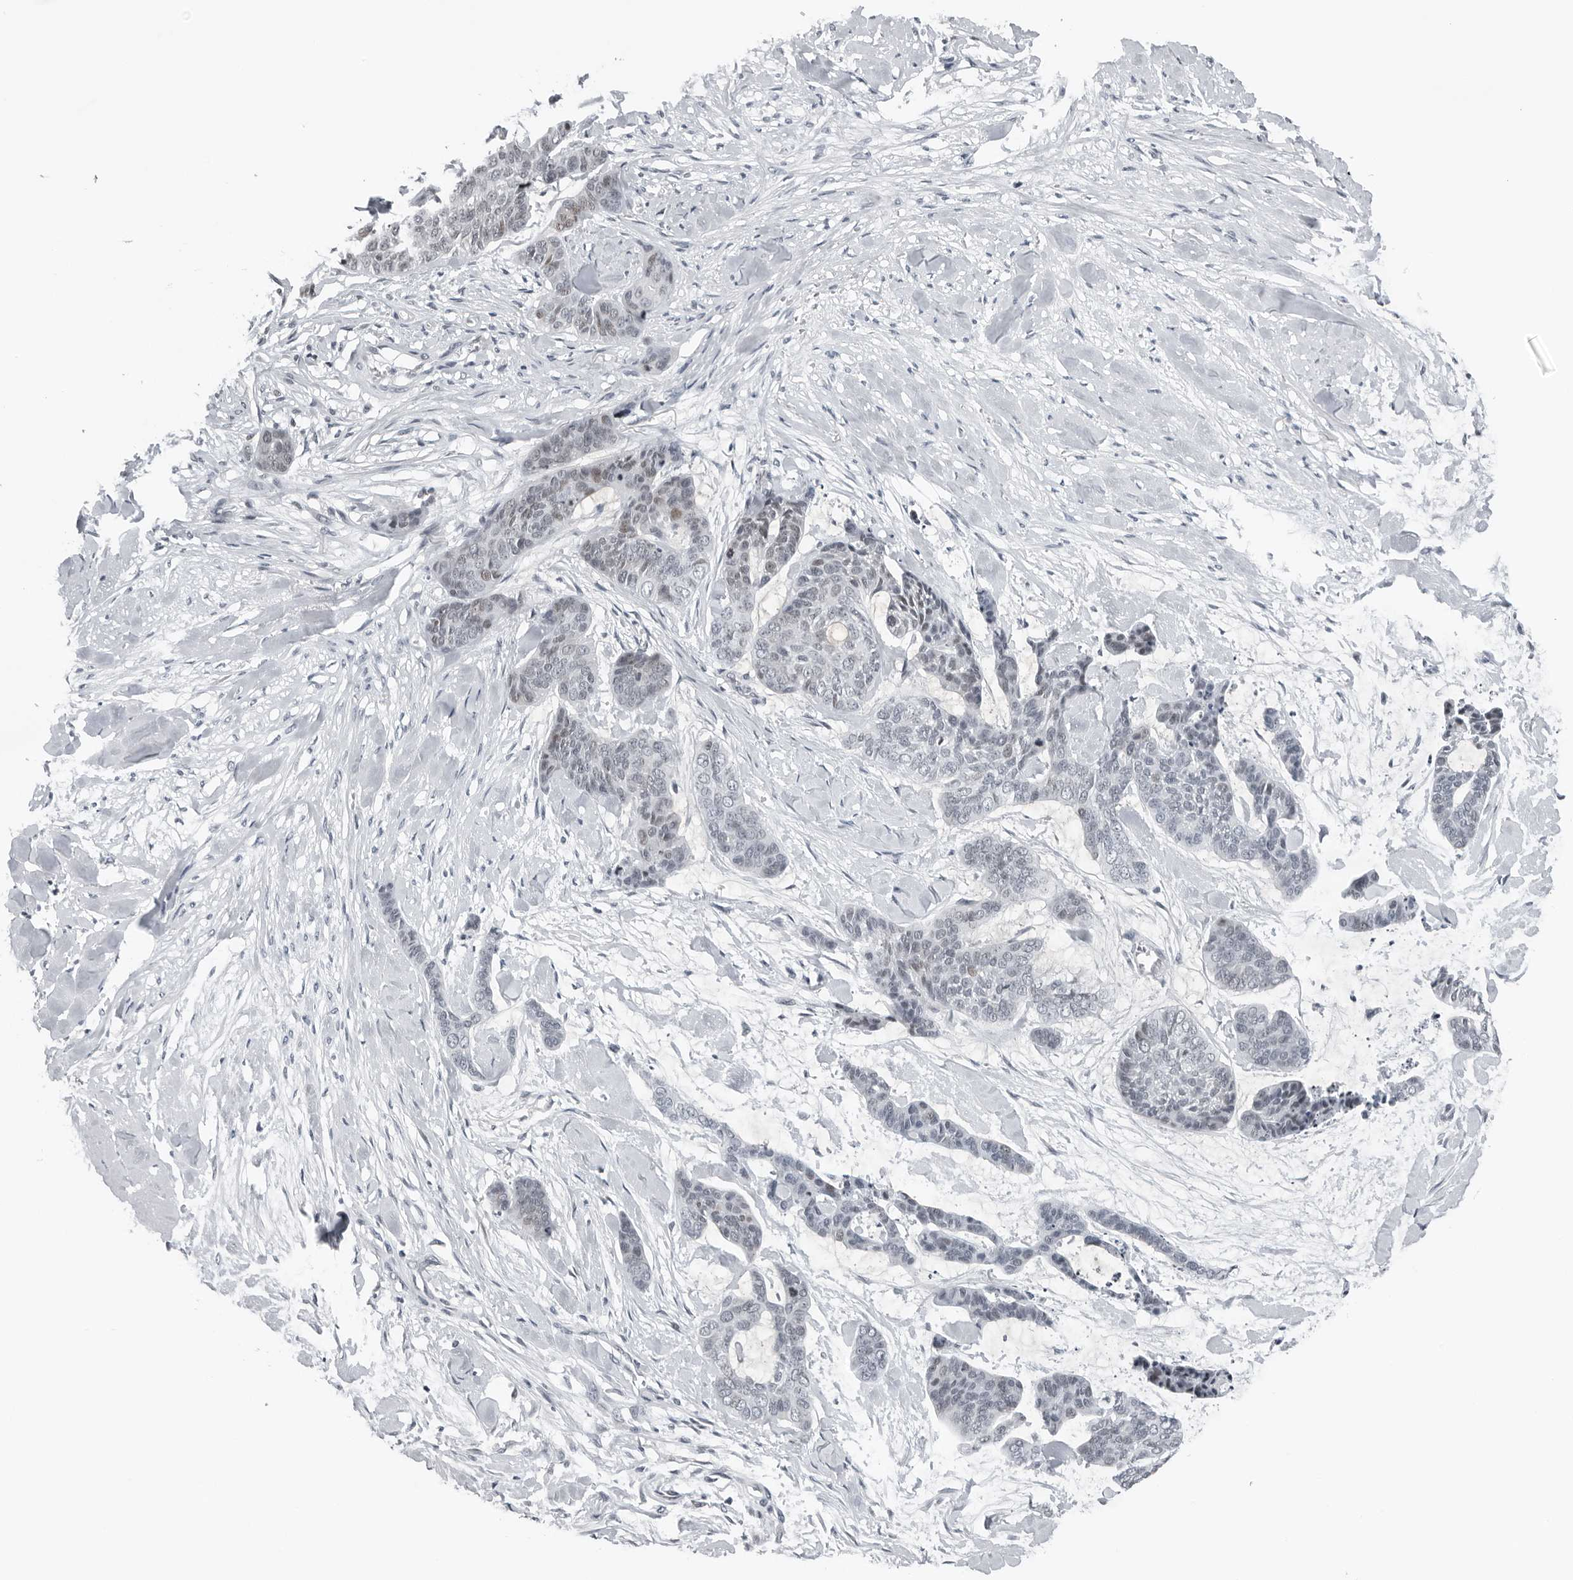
{"staining": {"intensity": "negative", "quantity": "none", "location": "none"}, "tissue": "skin cancer", "cell_type": "Tumor cells", "image_type": "cancer", "snomed": [{"axis": "morphology", "description": "Basal cell carcinoma"}, {"axis": "topography", "description": "Skin"}], "caption": "There is no significant staining in tumor cells of skin basal cell carcinoma.", "gene": "PPP1R42", "patient": {"sex": "female", "age": 64}}